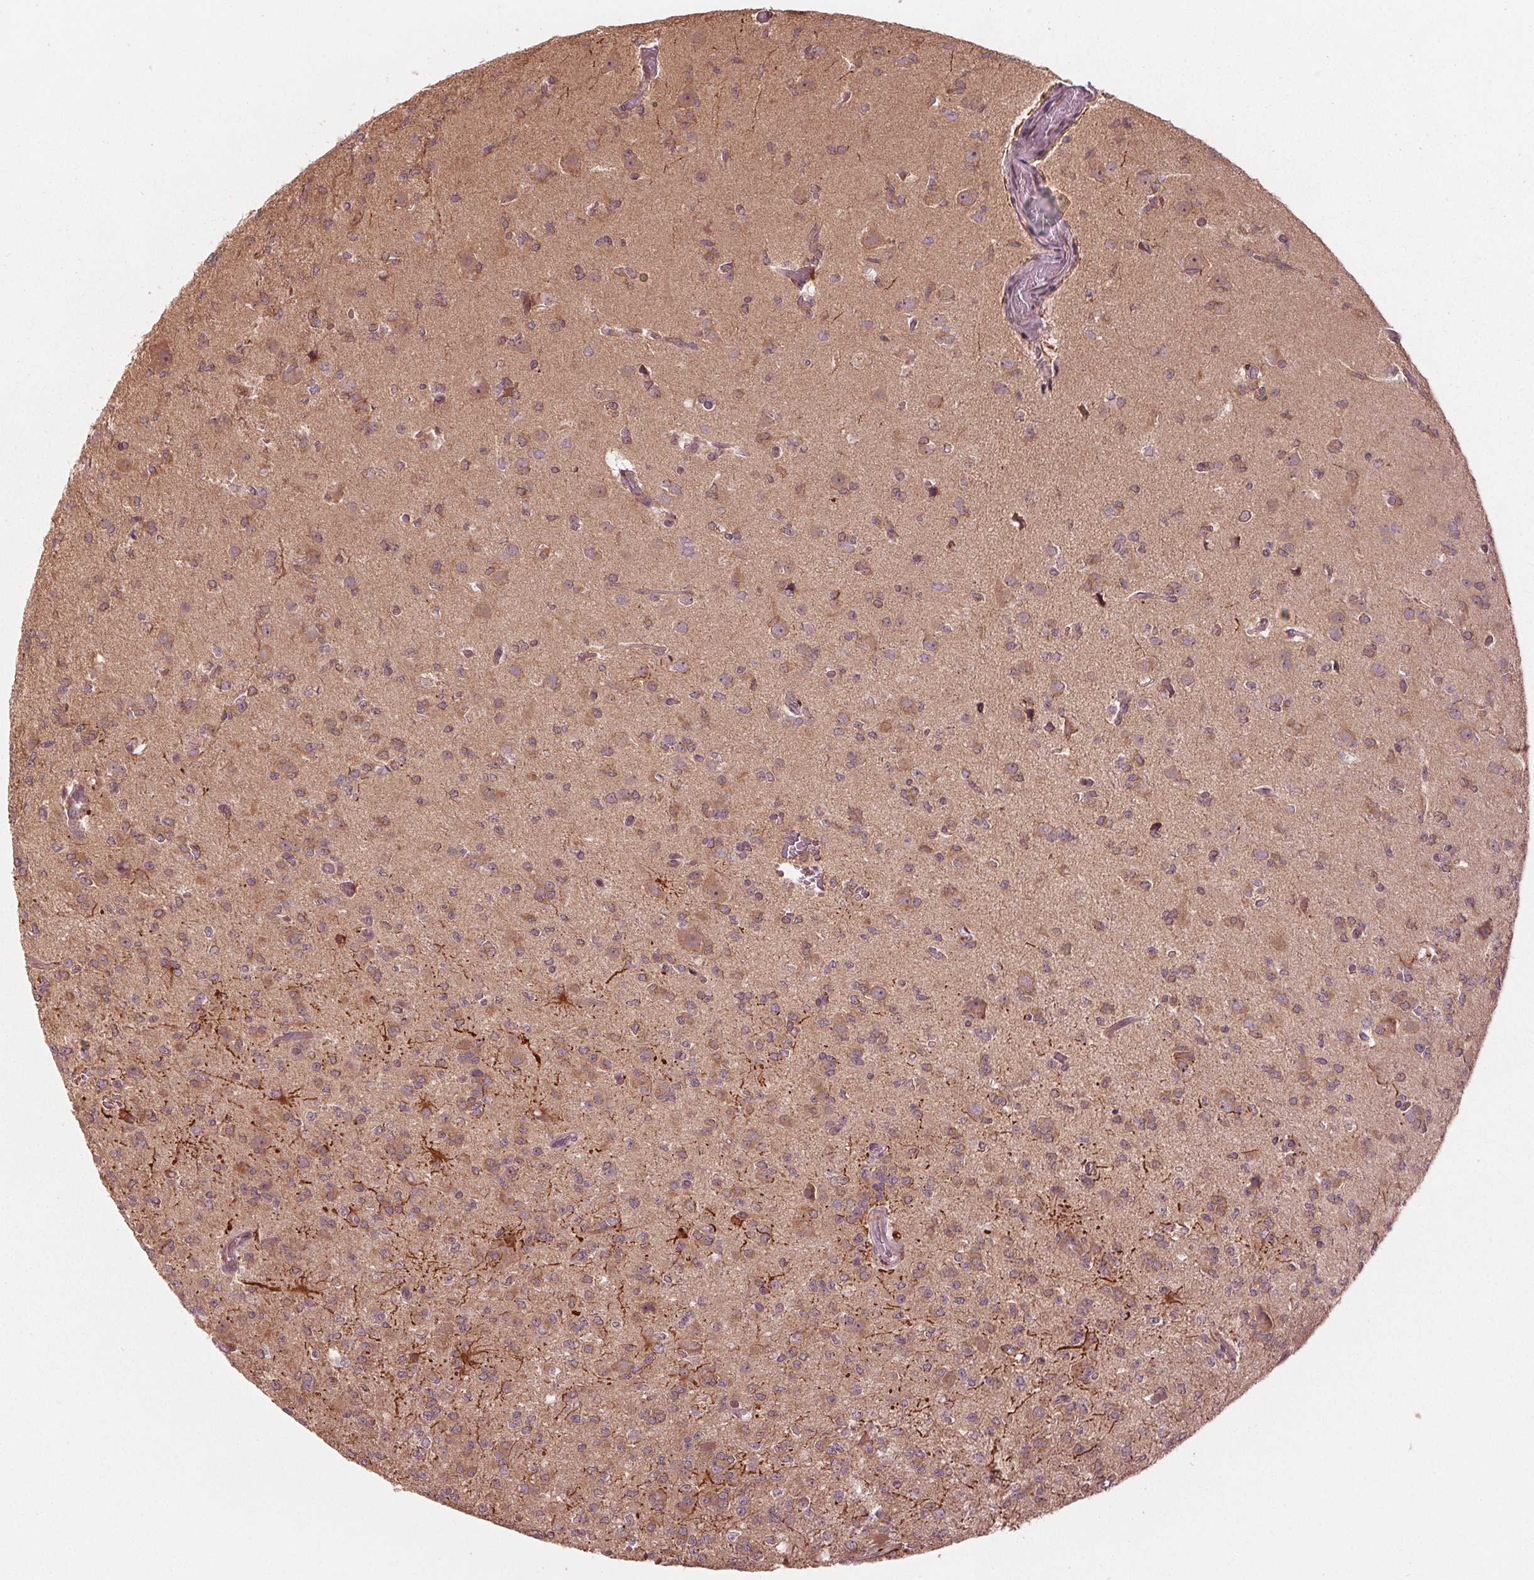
{"staining": {"intensity": "moderate", "quantity": ">75%", "location": "cytoplasmic/membranous"}, "tissue": "glioma", "cell_type": "Tumor cells", "image_type": "cancer", "snomed": [{"axis": "morphology", "description": "Glioma, malignant, Low grade"}, {"axis": "topography", "description": "Brain"}], "caption": "This photomicrograph reveals immunohistochemistry (IHC) staining of malignant glioma (low-grade), with medium moderate cytoplasmic/membranous positivity in approximately >75% of tumor cells.", "gene": "CMIP", "patient": {"sex": "male", "age": 27}}